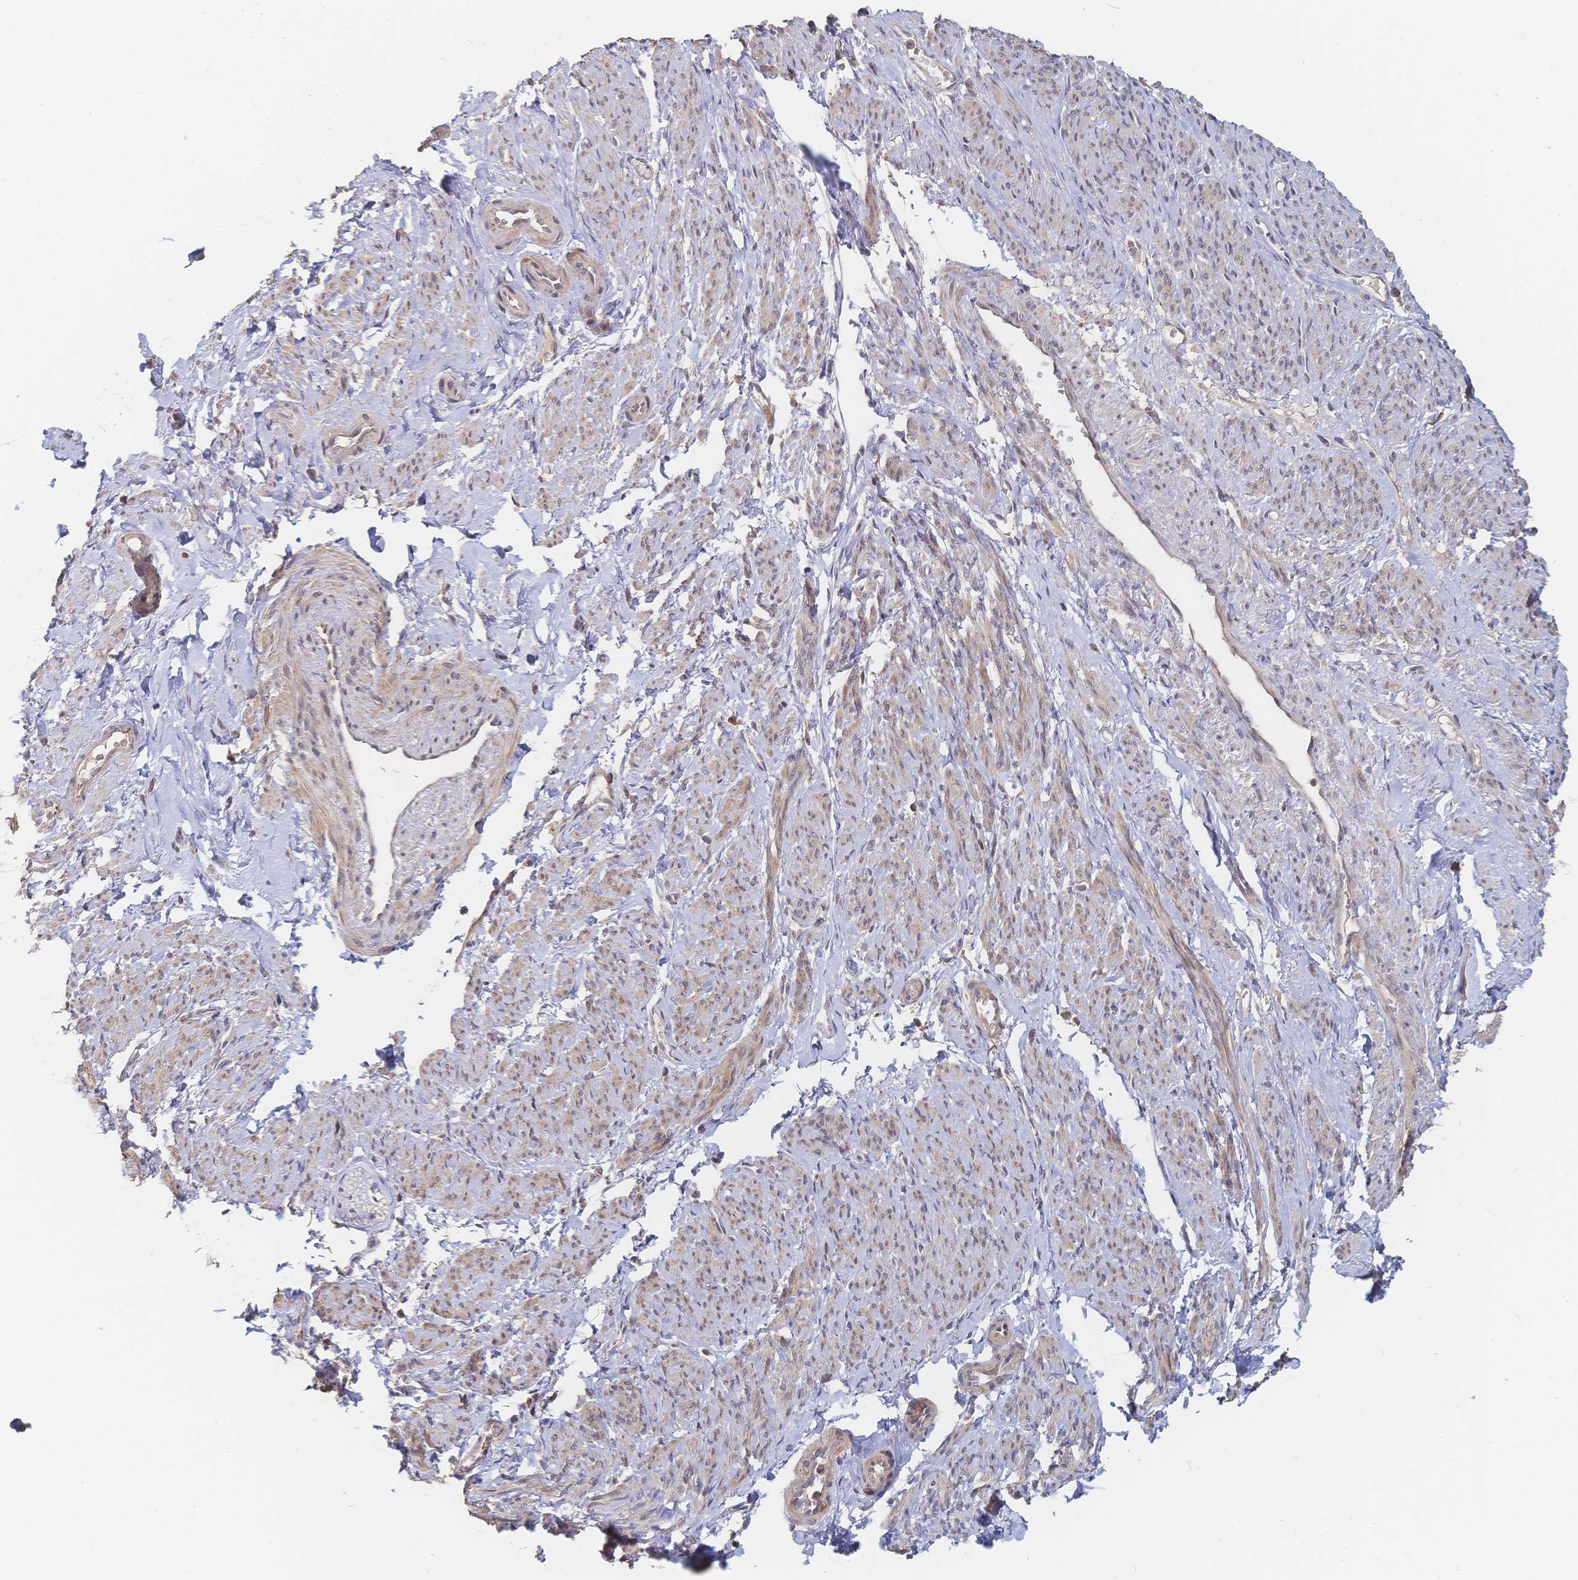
{"staining": {"intensity": "weak", "quantity": ">75%", "location": "cytoplasmic/membranous,nuclear"}, "tissue": "smooth muscle", "cell_type": "Smooth muscle cells", "image_type": "normal", "snomed": [{"axis": "morphology", "description": "Normal tissue, NOS"}, {"axis": "topography", "description": "Smooth muscle"}], "caption": "Approximately >75% of smooth muscle cells in unremarkable smooth muscle demonstrate weak cytoplasmic/membranous,nuclear protein expression as visualized by brown immunohistochemical staining.", "gene": "LRP5", "patient": {"sex": "female", "age": 65}}